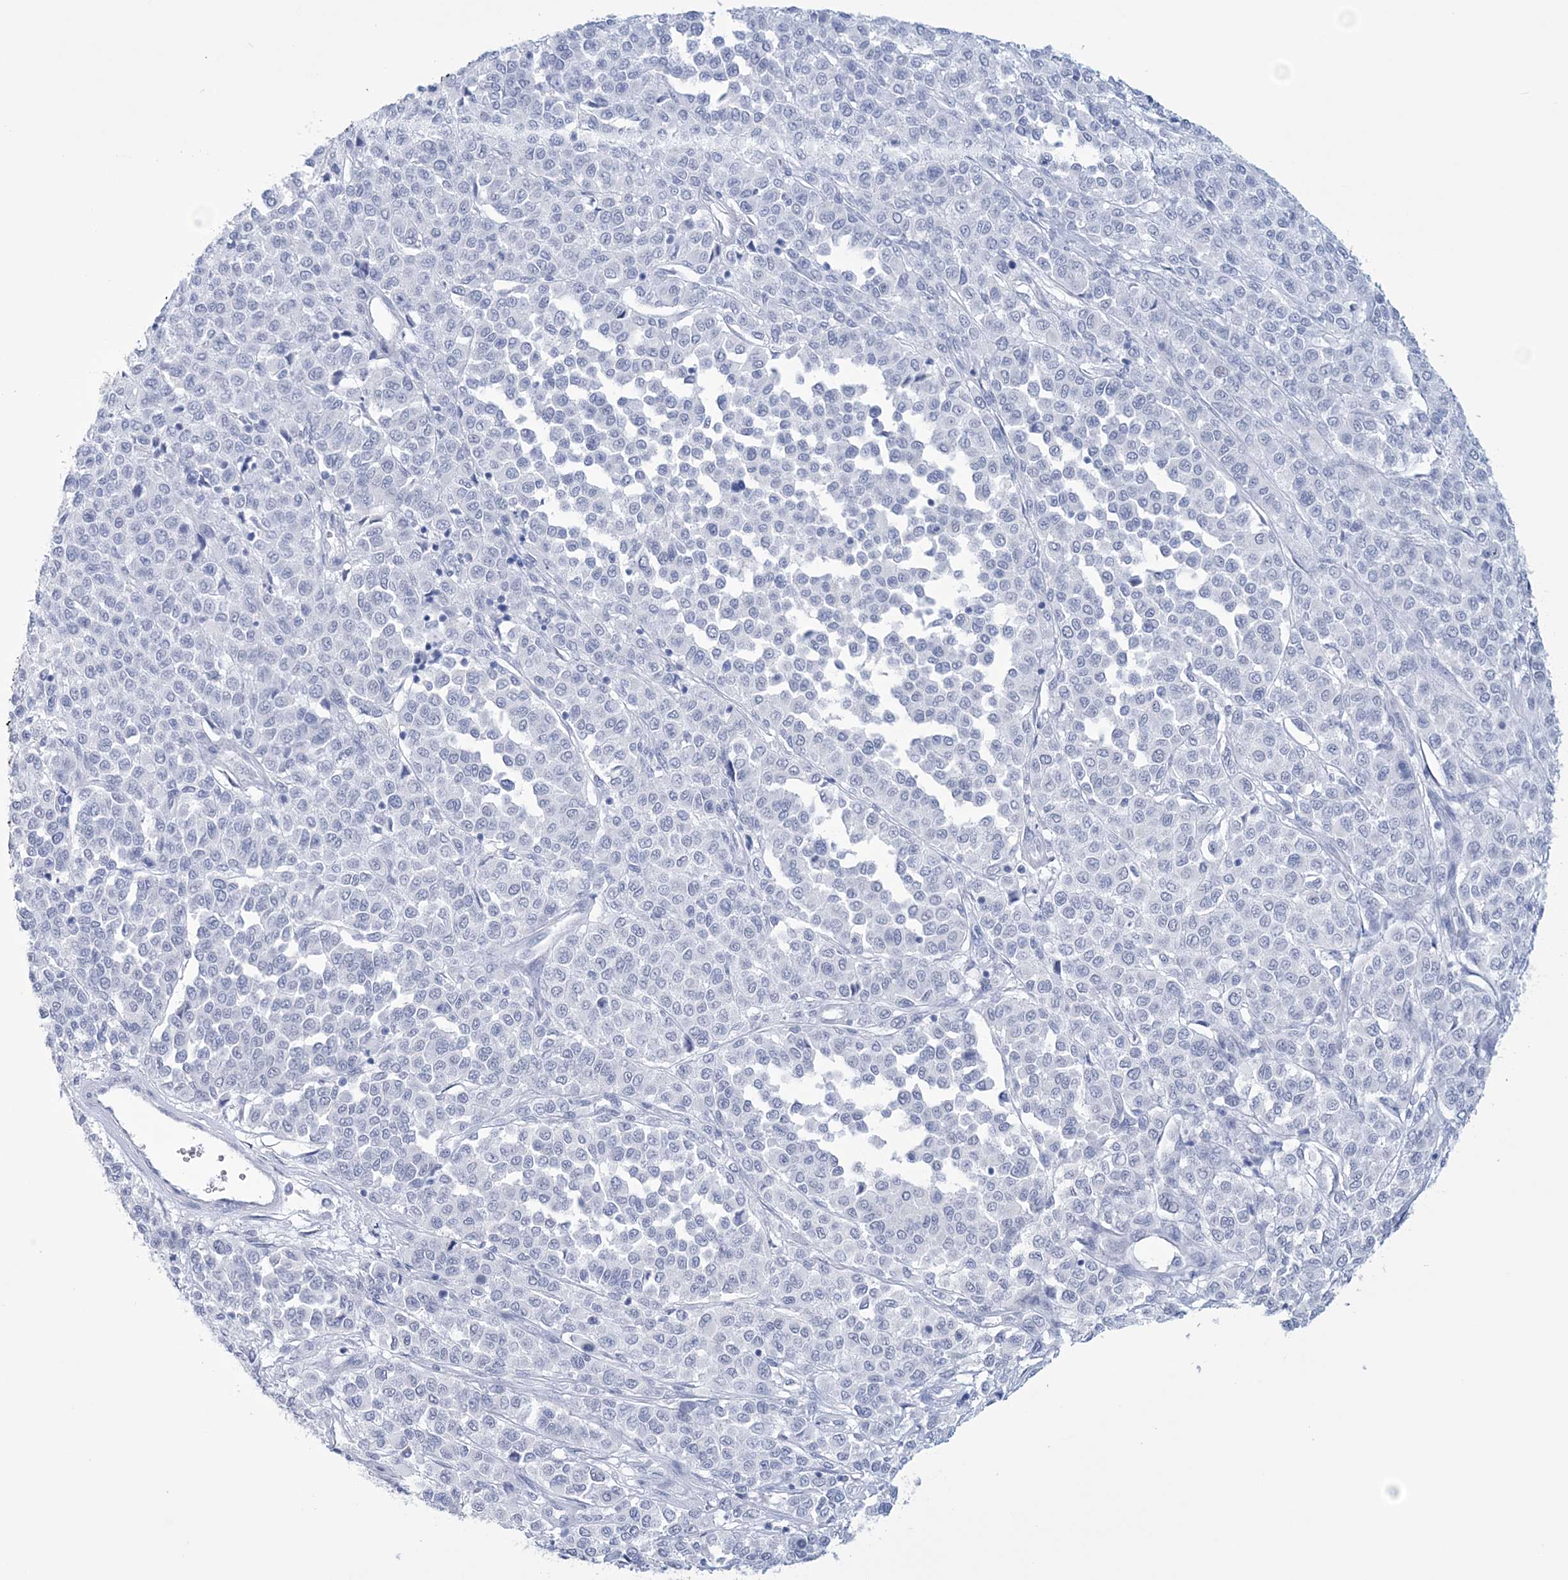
{"staining": {"intensity": "negative", "quantity": "none", "location": "none"}, "tissue": "melanoma", "cell_type": "Tumor cells", "image_type": "cancer", "snomed": [{"axis": "morphology", "description": "Malignant melanoma, Metastatic site"}, {"axis": "topography", "description": "Pancreas"}], "caption": "Photomicrograph shows no significant protein positivity in tumor cells of melanoma.", "gene": "DPCD", "patient": {"sex": "female", "age": 30}}